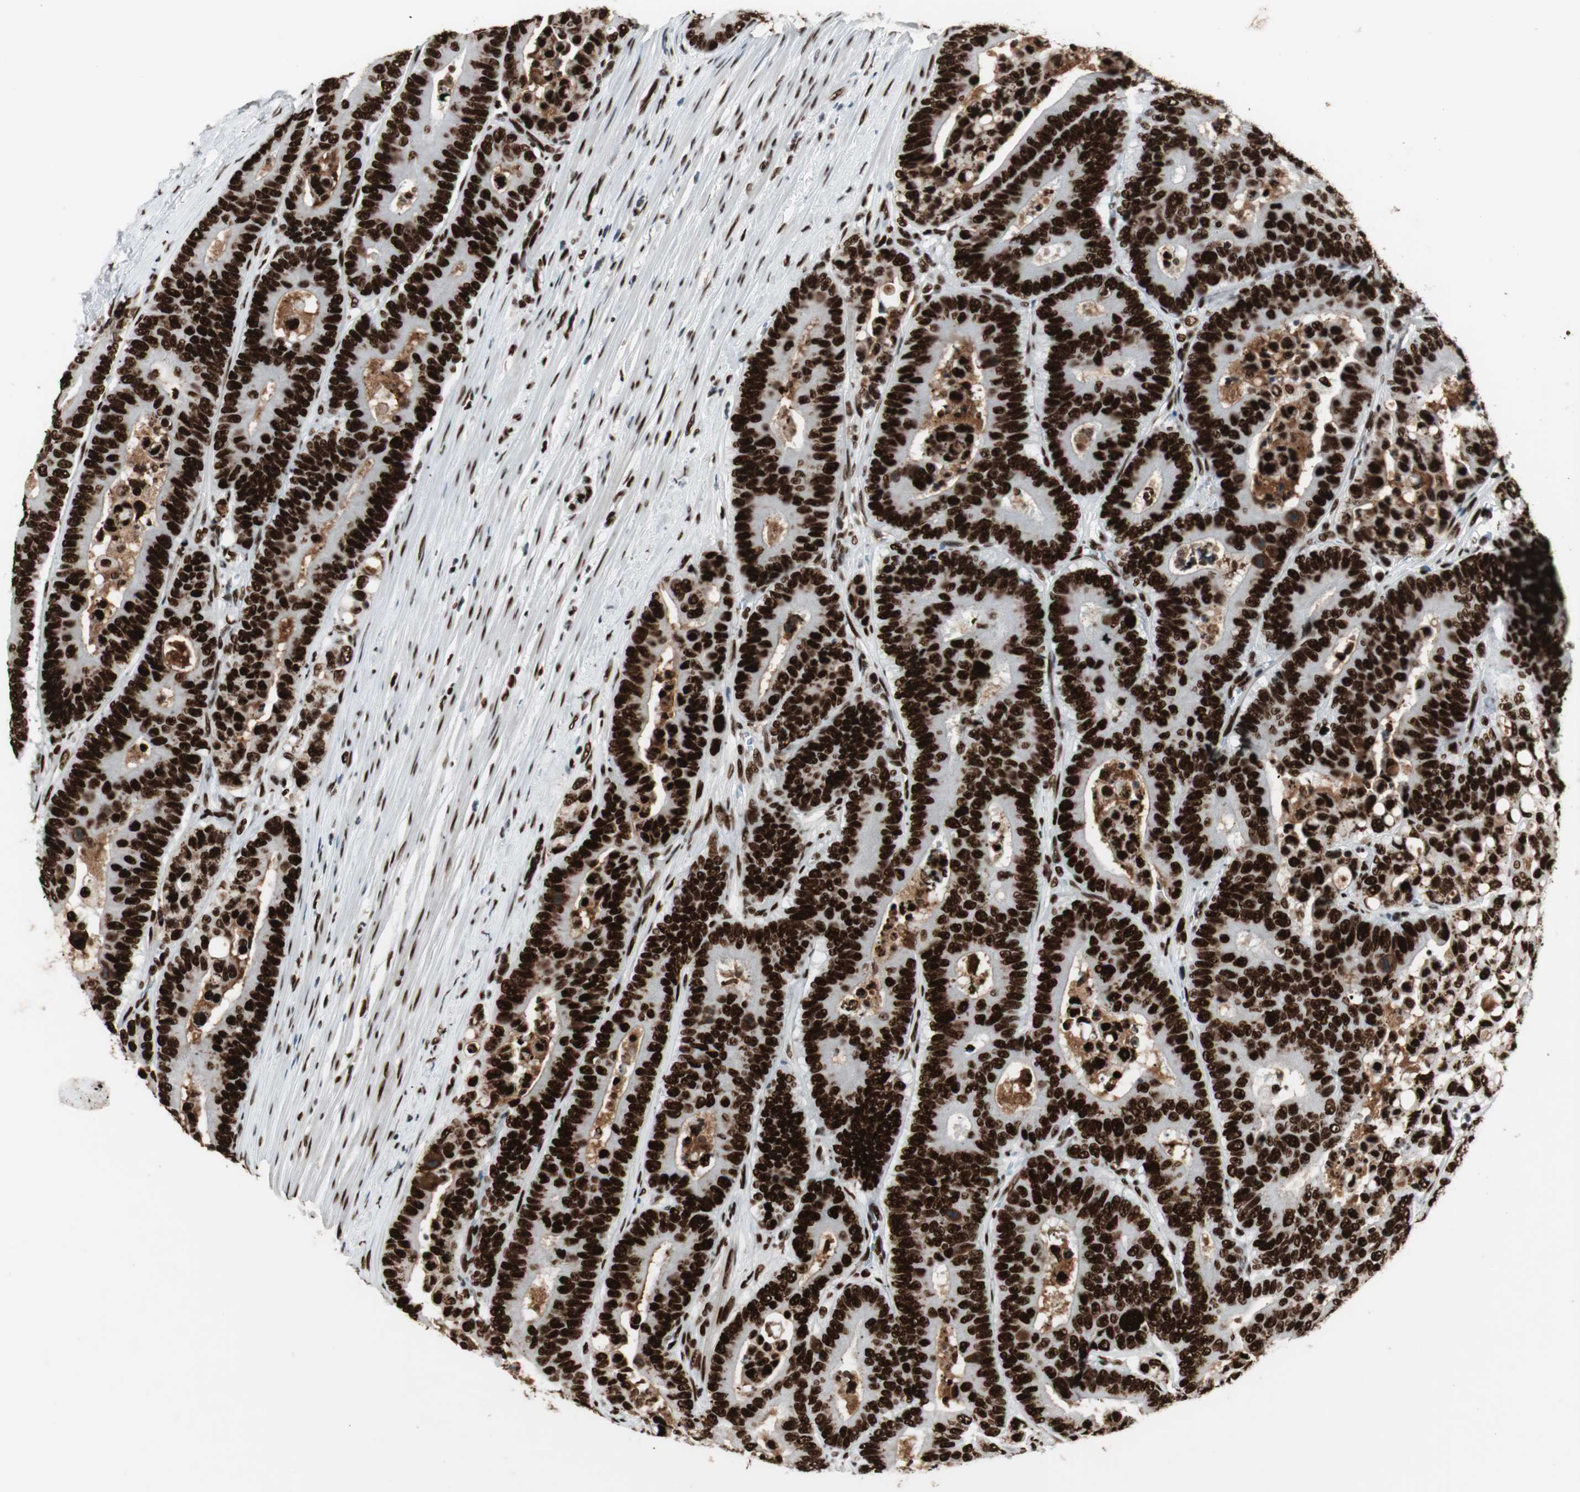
{"staining": {"intensity": "strong", "quantity": ">75%", "location": "nuclear"}, "tissue": "colorectal cancer", "cell_type": "Tumor cells", "image_type": "cancer", "snomed": [{"axis": "morphology", "description": "Normal tissue, NOS"}, {"axis": "morphology", "description": "Adenocarcinoma, NOS"}, {"axis": "topography", "description": "Colon"}], "caption": "Adenocarcinoma (colorectal) tissue demonstrates strong nuclear staining in about >75% of tumor cells, visualized by immunohistochemistry.", "gene": "PSME3", "patient": {"sex": "male", "age": 82}}